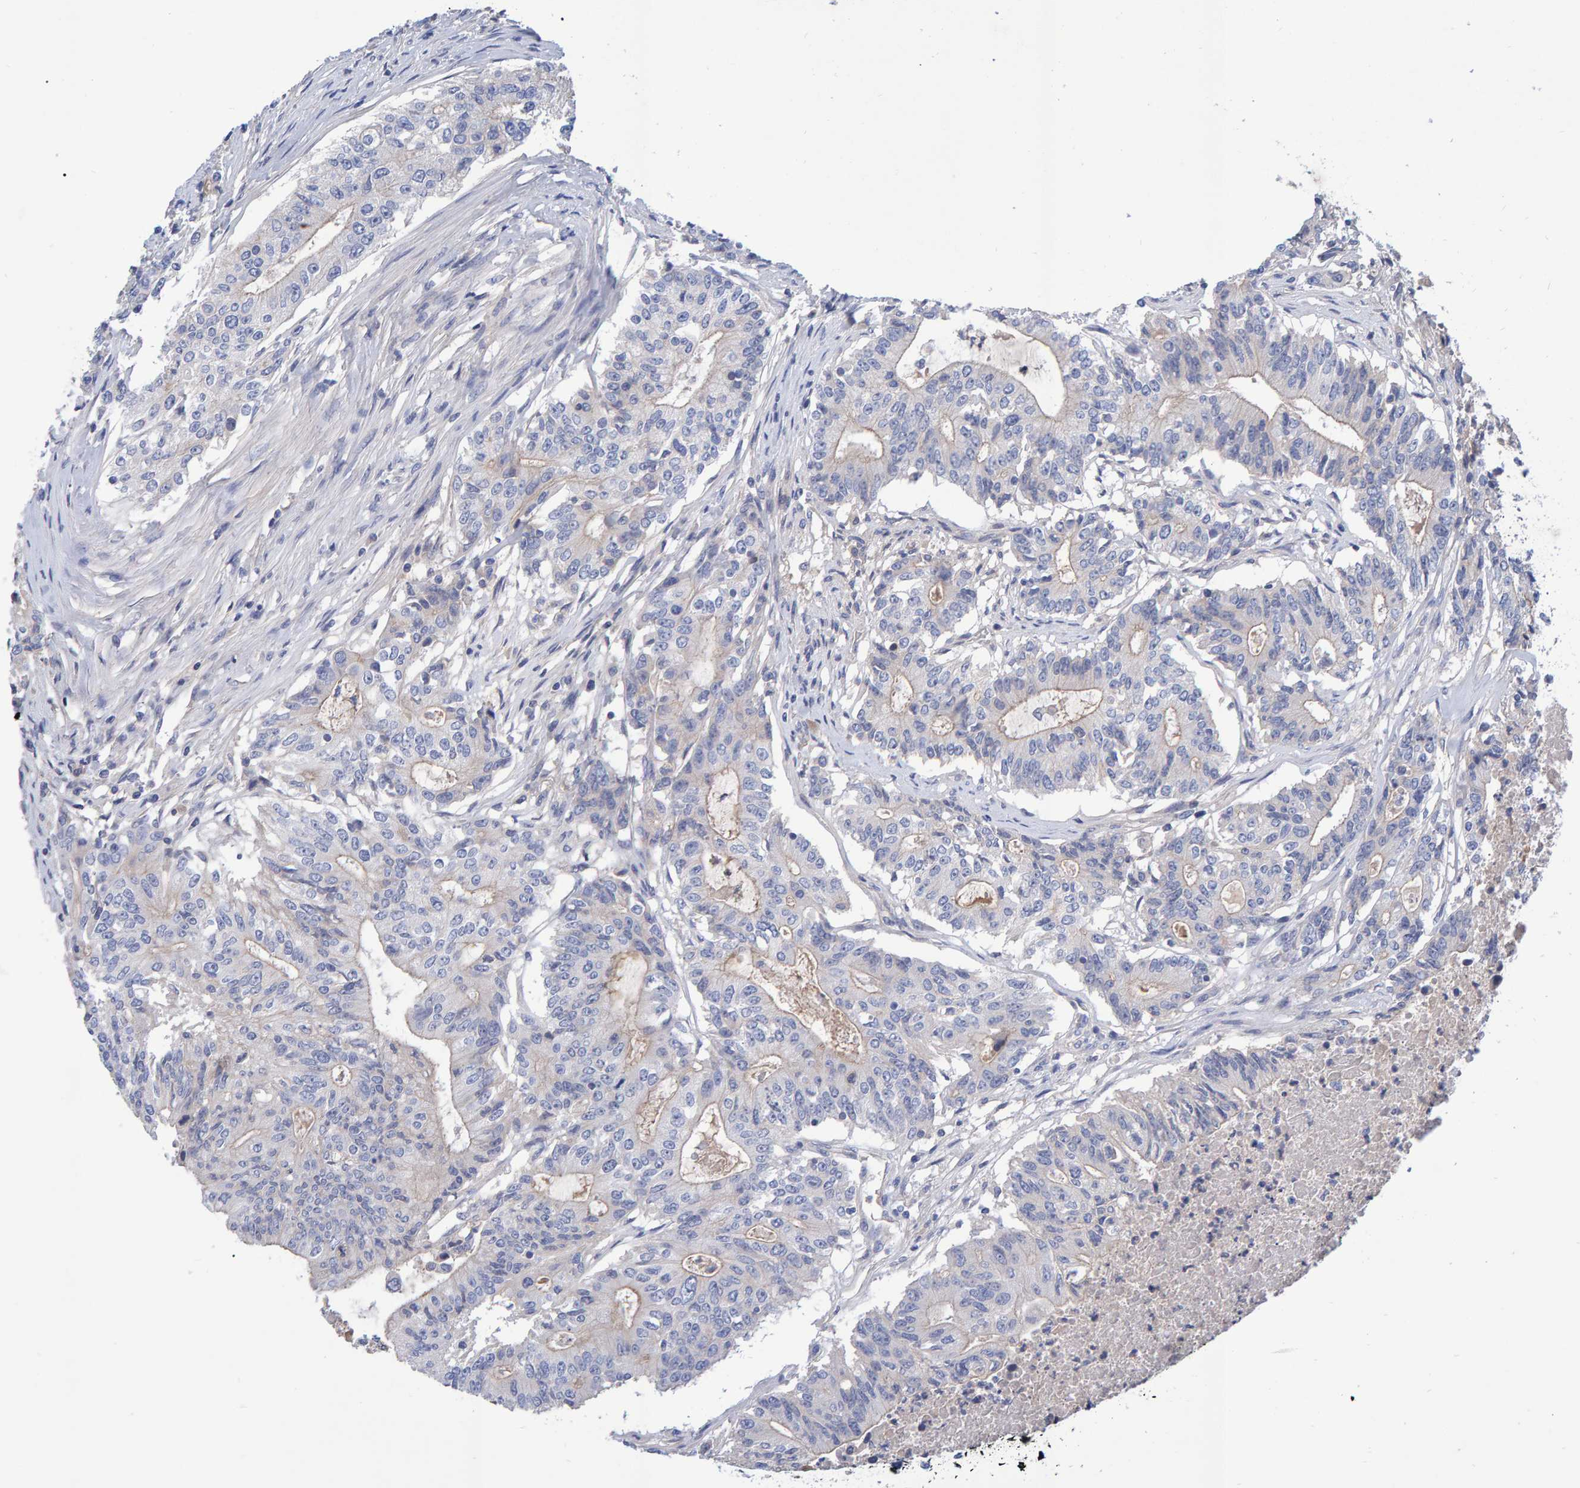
{"staining": {"intensity": "weak", "quantity": "<25%", "location": "cytoplasmic/membranous"}, "tissue": "colorectal cancer", "cell_type": "Tumor cells", "image_type": "cancer", "snomed": [{"axis": "morphology", "description": "Adenocarcinoma, NOS"}, {"axis": "topography", "description": "Colon"}], "caption": "DAB (3,3'-diaminobenzidine) immunohistochemical staining of human colorectal cancer displays no significant positivity in tumor cells.", "gene": "EFR3A", "patient": {"sex": "female", "age": 77}}